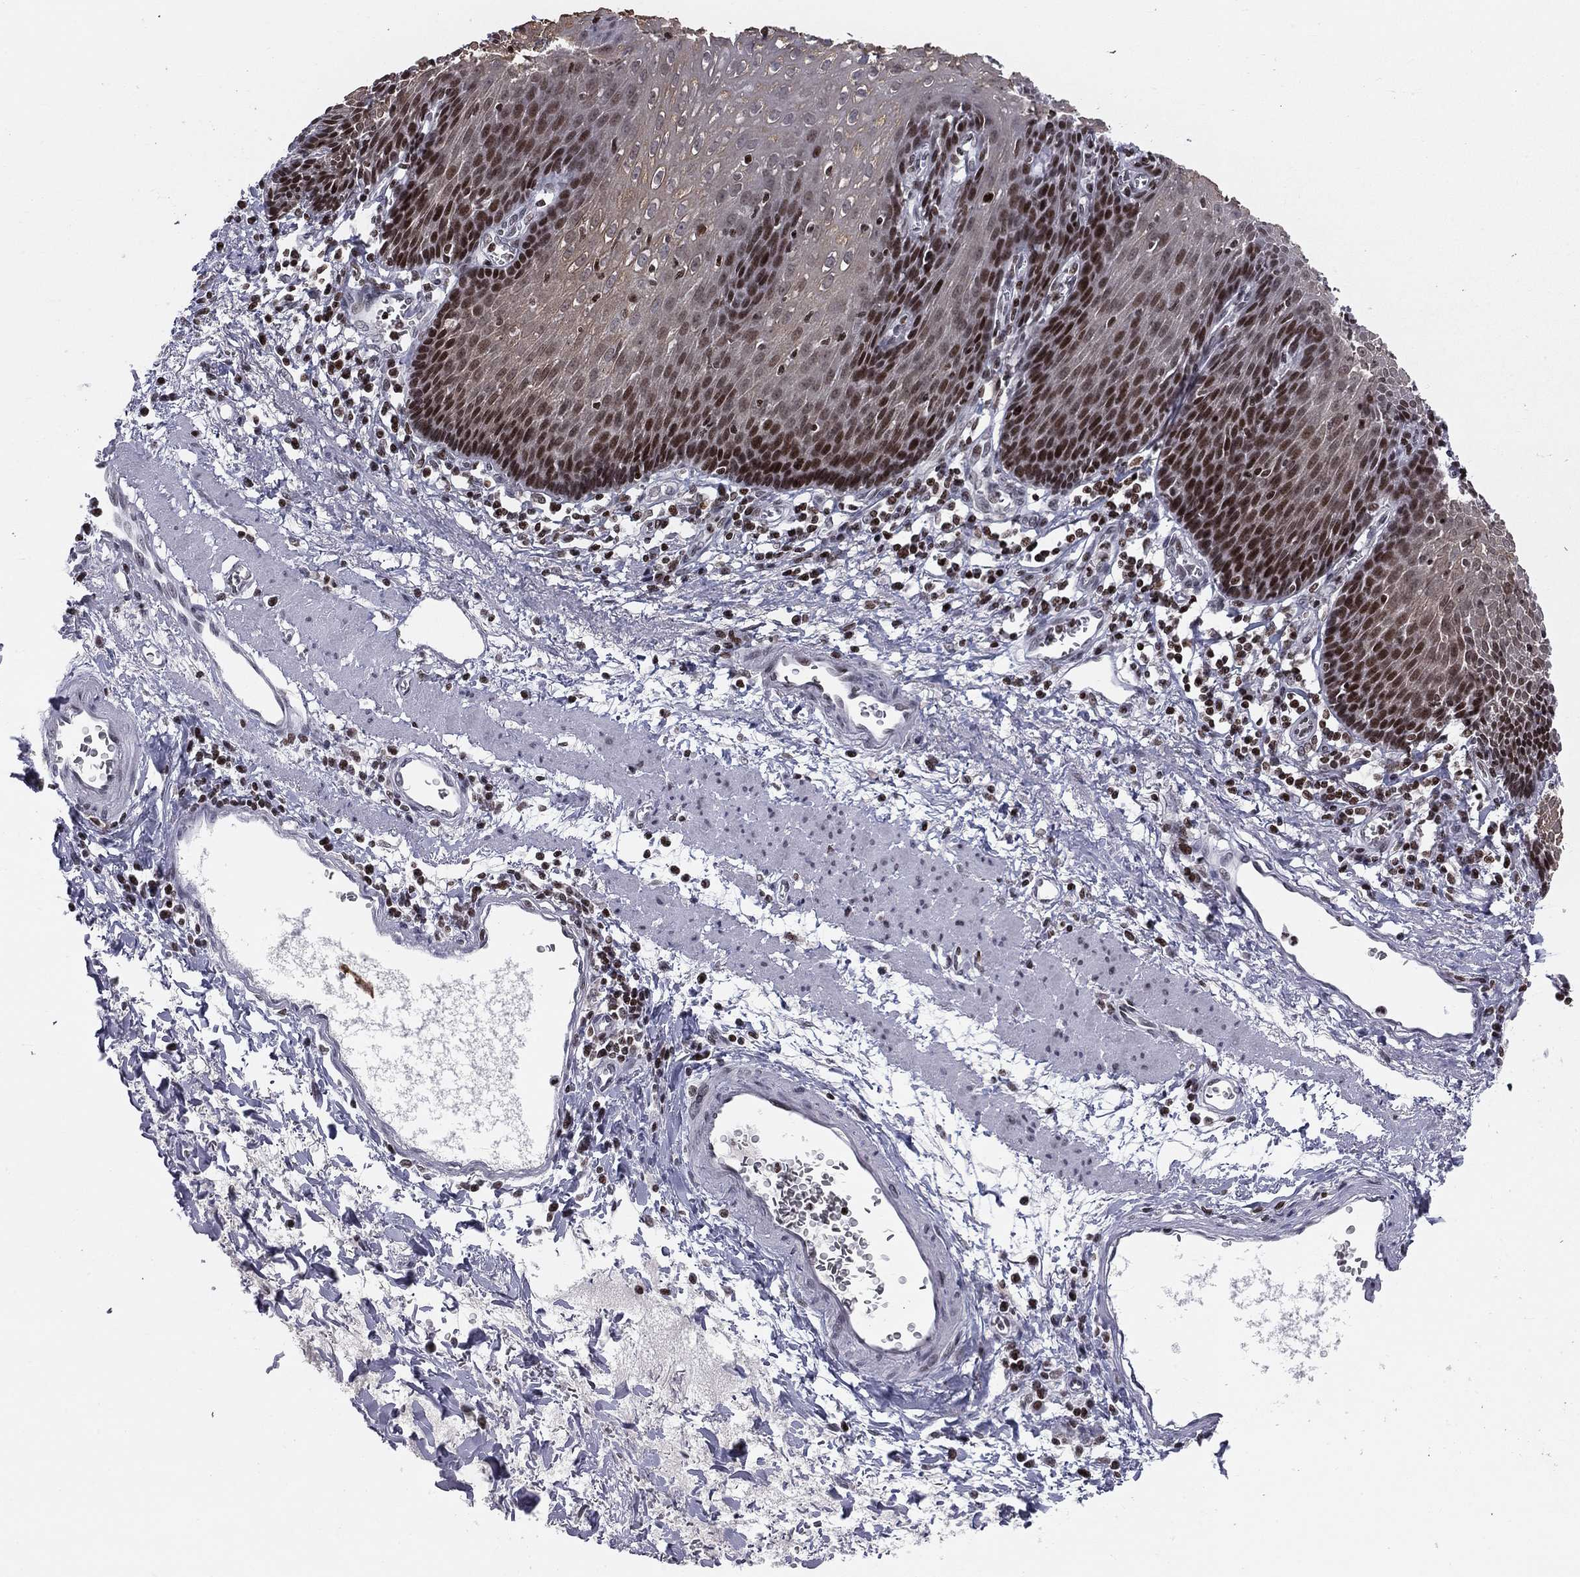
{"staining": {"intensity": "strong", "quantity": "25%-75%", "location": "nuclear"}, "tissue": "esophagus", "cell_type": "Squamous epithelial cells", "image_type": "normal", "snomed": [{"axis": "morphology", "description": "Normal tissue, NOS"}, {"axis": "topography", "description": "Esophagus"}], "caption": "The micrograph demonstrates a brown stain indicating the presence of a protein in the nuclear of squamous epithelial cells in esophagus. The protein of interest is shown in brown color, while the nuclei are stained blue.", "gene": "RNASEH2C", "patient": {"sex": "male", "age": 57}}